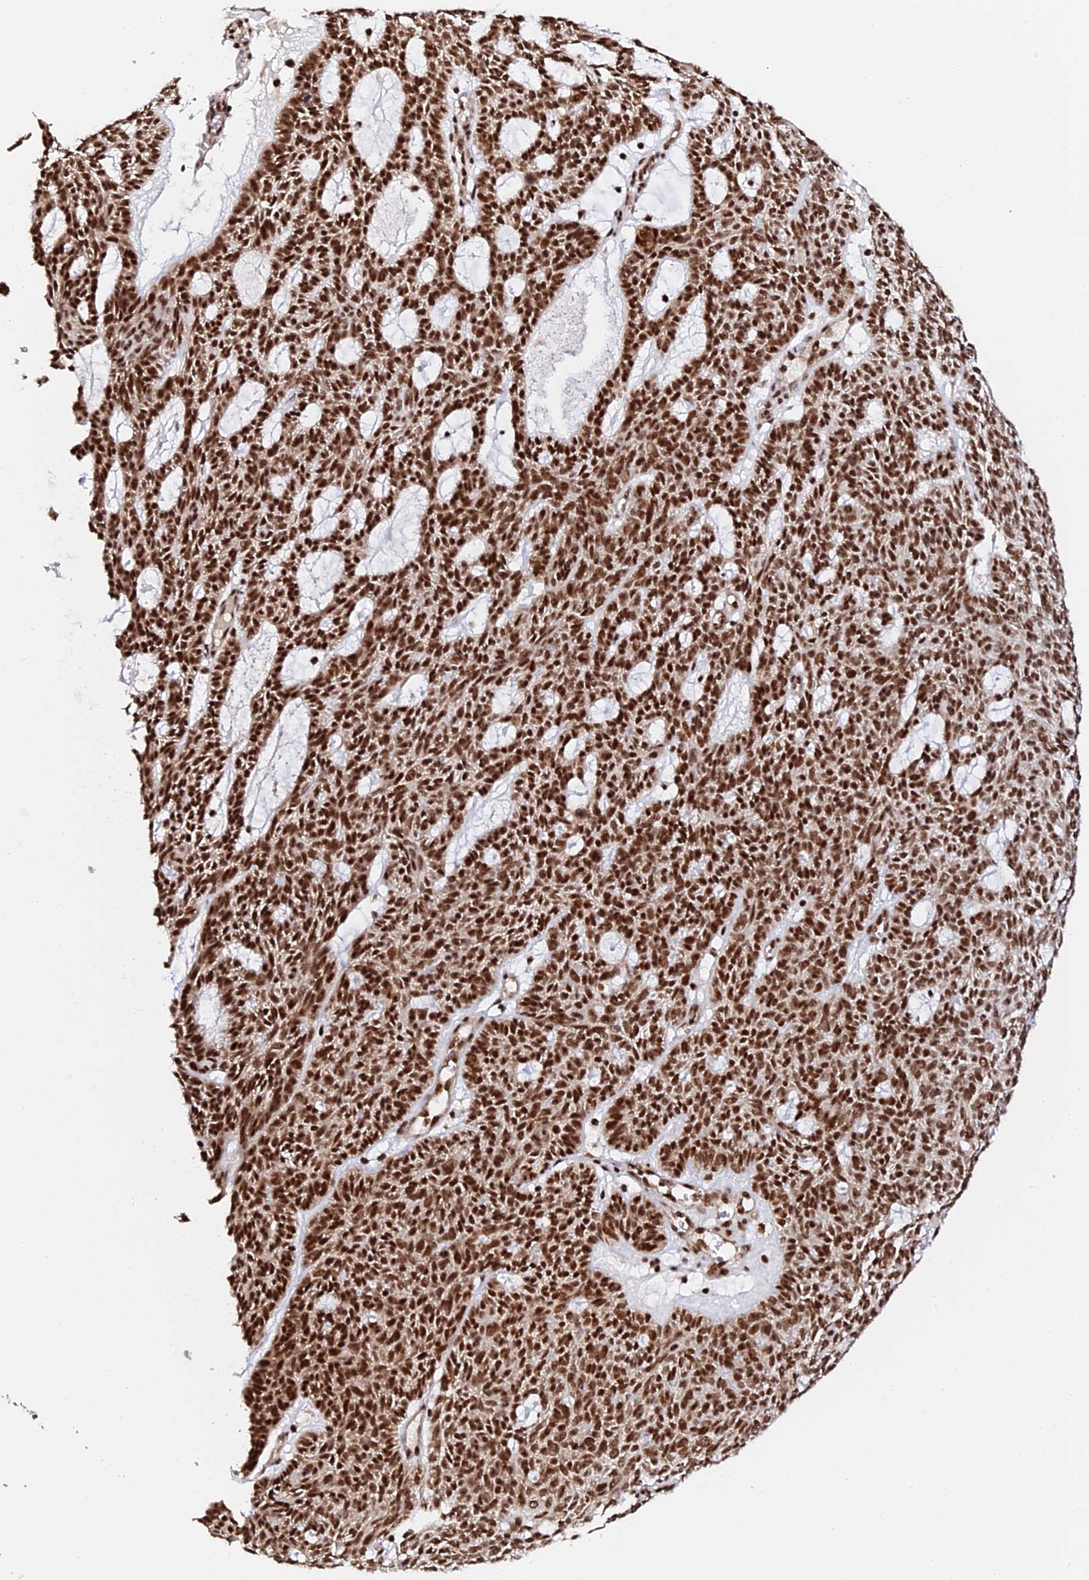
{"staining": {"intensity": "strong", "quantity": ">75%", "location": "nuclear"}, "tissue": "skin cancer", "cell_type": "Tumor cells", "image_type": "cancer", "snomed": [{"axis": "morphology", "description": "Squamous cell carcinoma, NOS"}, {"axis": "topography", "description": "Skin"}], "caption": "This is a photomicrograph of IHC staining of squamous cell carcinoma (skin), which shows strong expression in the nuclear of tumor cells.", "gene": "MCRS1", "patient": {"sex": "female", "age": 90}}